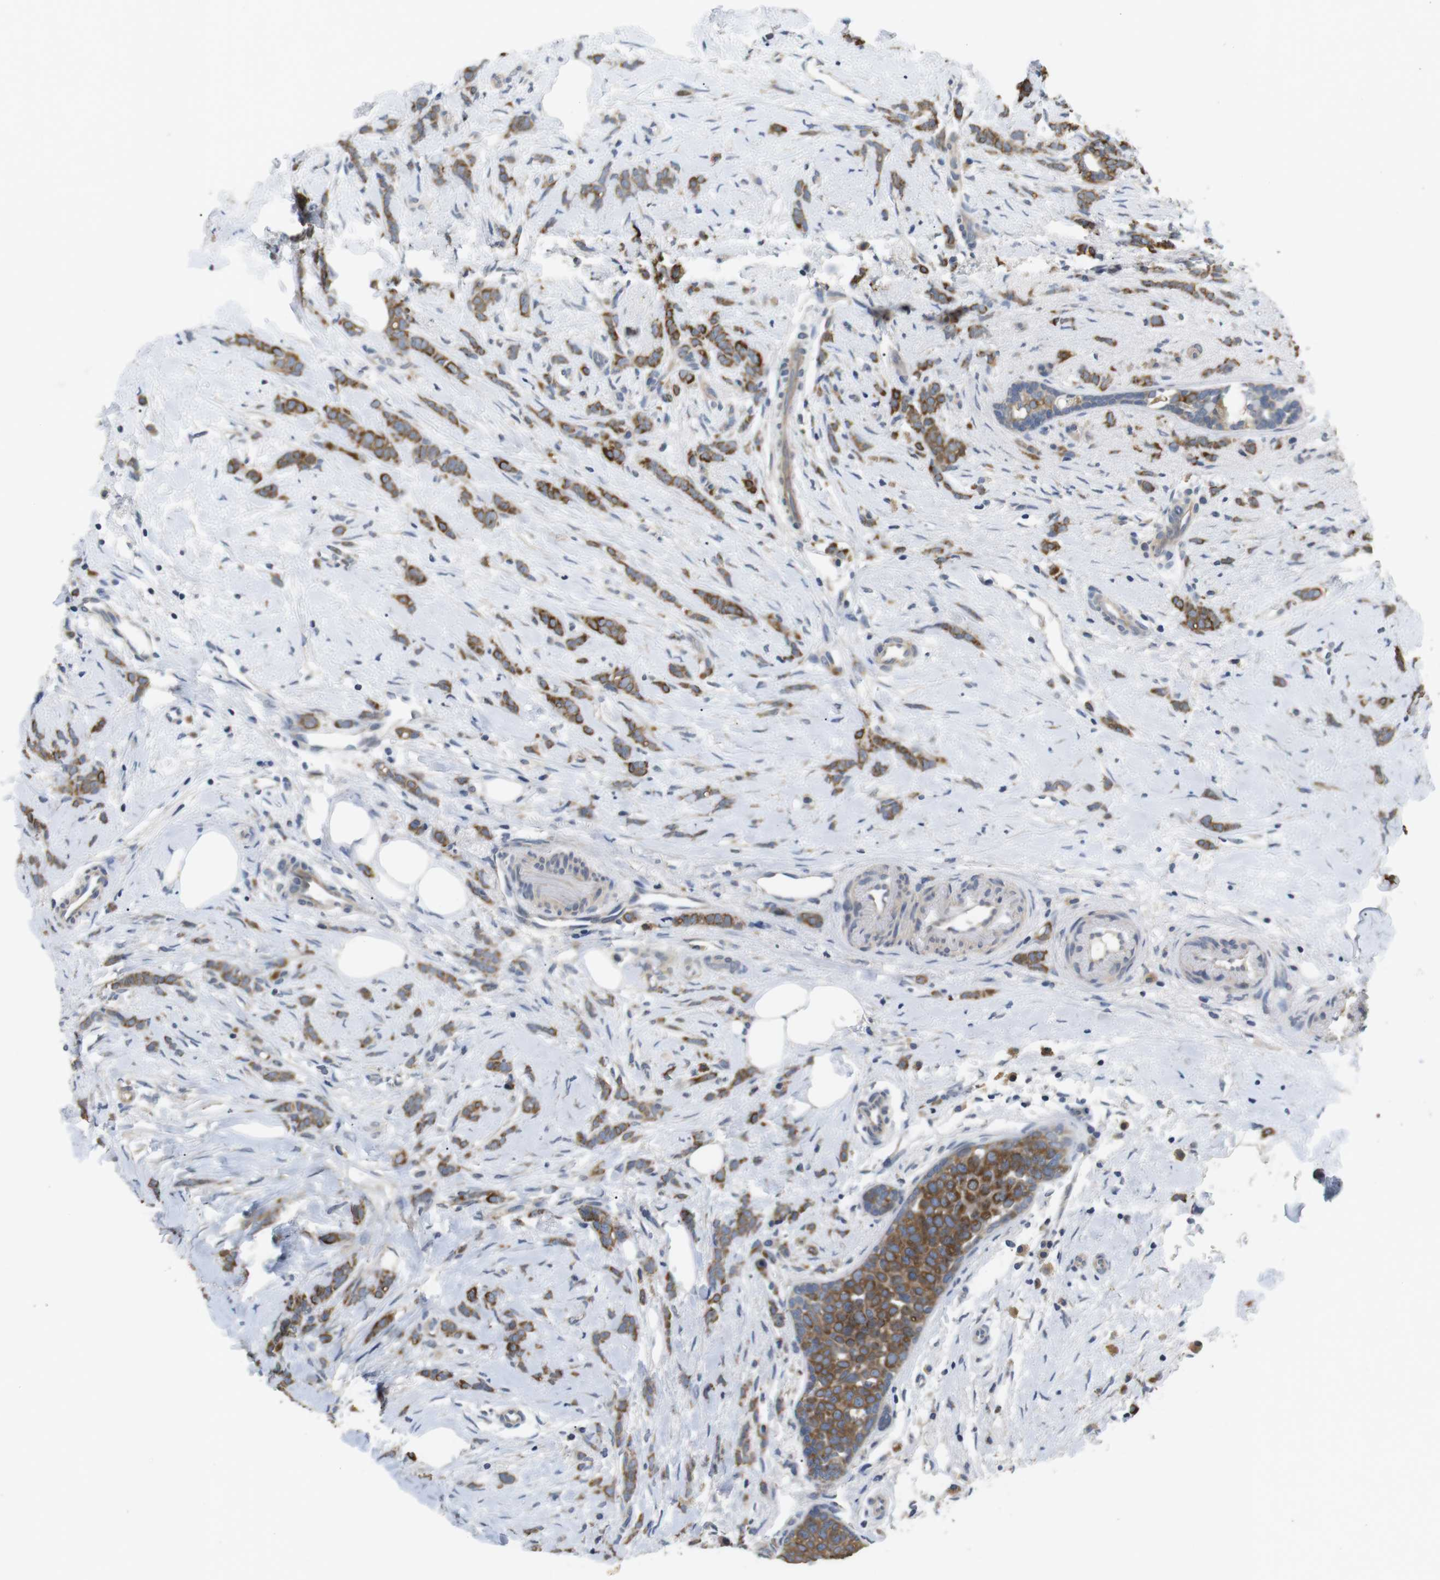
{"staining": {"intensity": "strong", "quantity": ">75%", "location": "cytoplasmic/membranous"}, "tissue": "breast cancer", "cell_type": "Tumor cells", "image_type": "cancer", "snomed": [{"axis": "morphology", "description": "Lobular carcinoma, in situ"}, {"axis": "morphology", "description": "Lobular carcinoma"}, {"axis": "topography", "description": "Breast"}], "caption": "About >75% of tumor cells in lobular carcinoma in situ (breast) demonstrate strong cytoplasmic/membranous protein positivity as visualized by brown immunohistochemical staining.", "gene": "ADGRL3", "patient": {"sex": "female", "age": 41}}